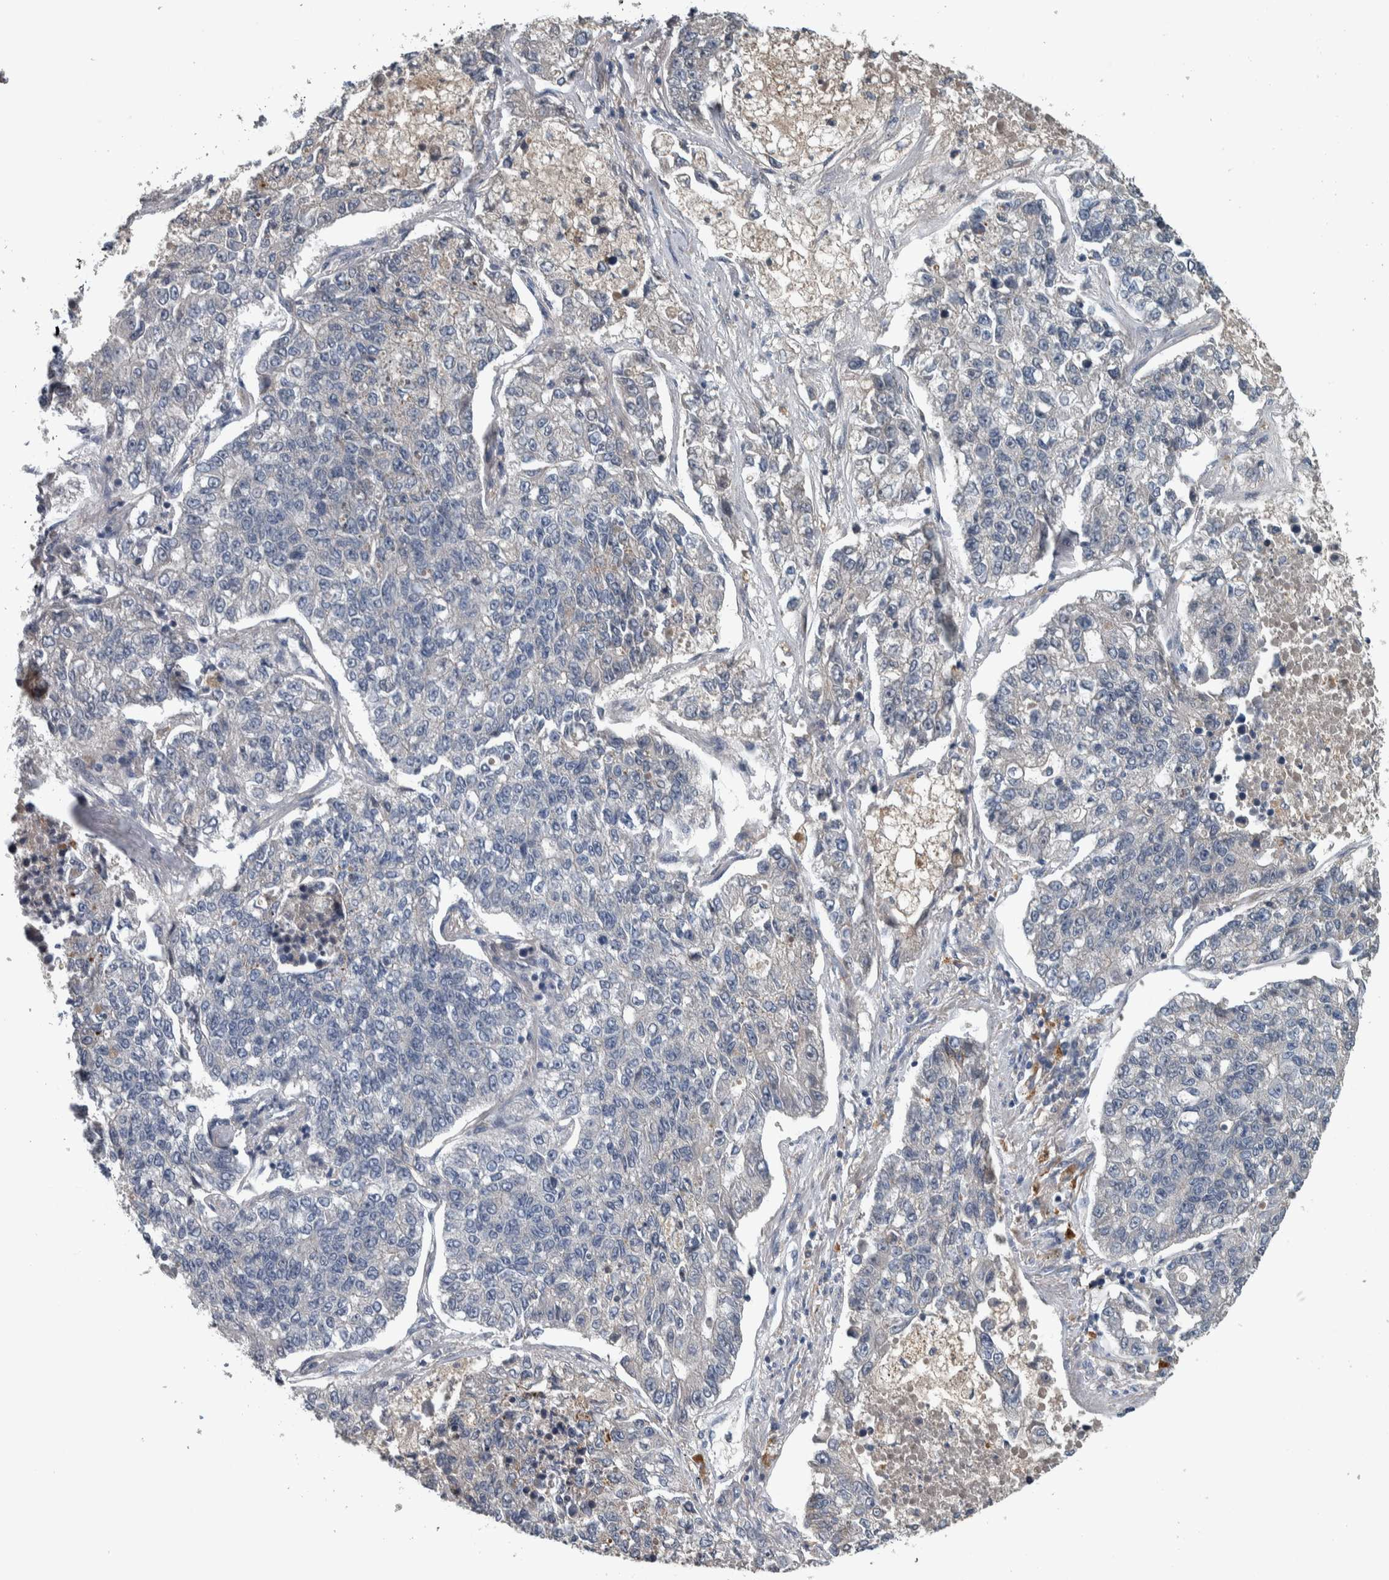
{"staining": {"intensity": "negative", "quantity": "none", "location": "none"}, "tissue": "lung cancer", "cell_type": "Tumor cells", "image_type": "cancer", "snomed": [{"axis": "morphology", "description": "Adenocarcinoma, NOS"}, {"axis": "topography", "description": "Lung"}], "caption": "Tumor cells show no significant protein expression in adenocarcinoma (lung).", "gene": "SERPINC1", "patient": {"sex": "male", "age": 49}}